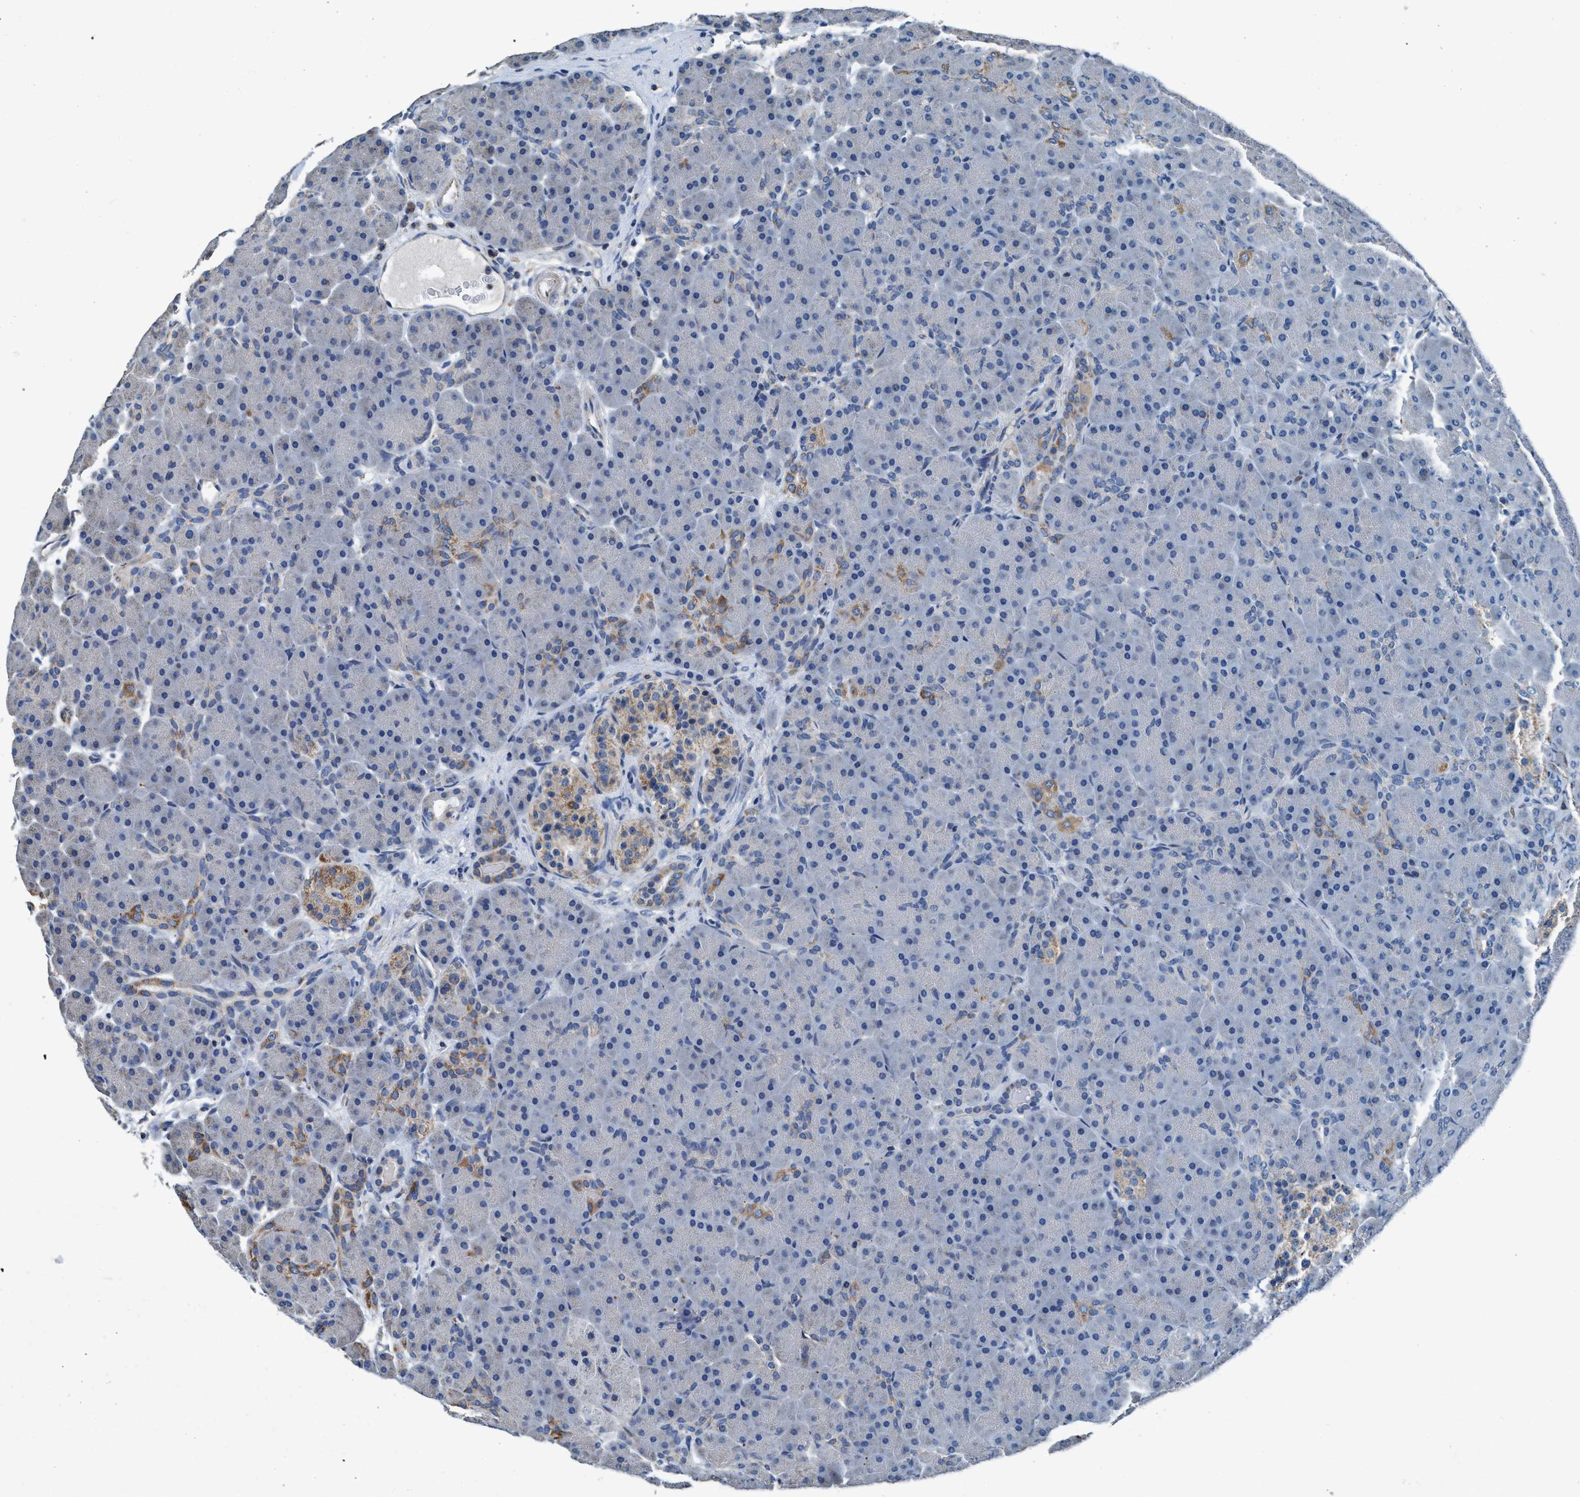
{"staining": {"intensity": "moderate", "quantity": "<25%", "location": "cytoplasmic/membranous"}, "tissue": "pancreas", "cell_type": "Exocrine glandular cells", "image_type": "normal", "snomed": [{"axis": "morphology", "description": "Normal tissue, NOS"}, {"axis": "topography", "description": "Pancreas"}], "caption": "Pancreas stained with DAB IHC displays low levels of moderate cytoplasmic/membranous expression in approximately <25% of exocrine glandular cells.", "gene": "ANKFN1", "patient": {"sex": "male", "age": 66}}